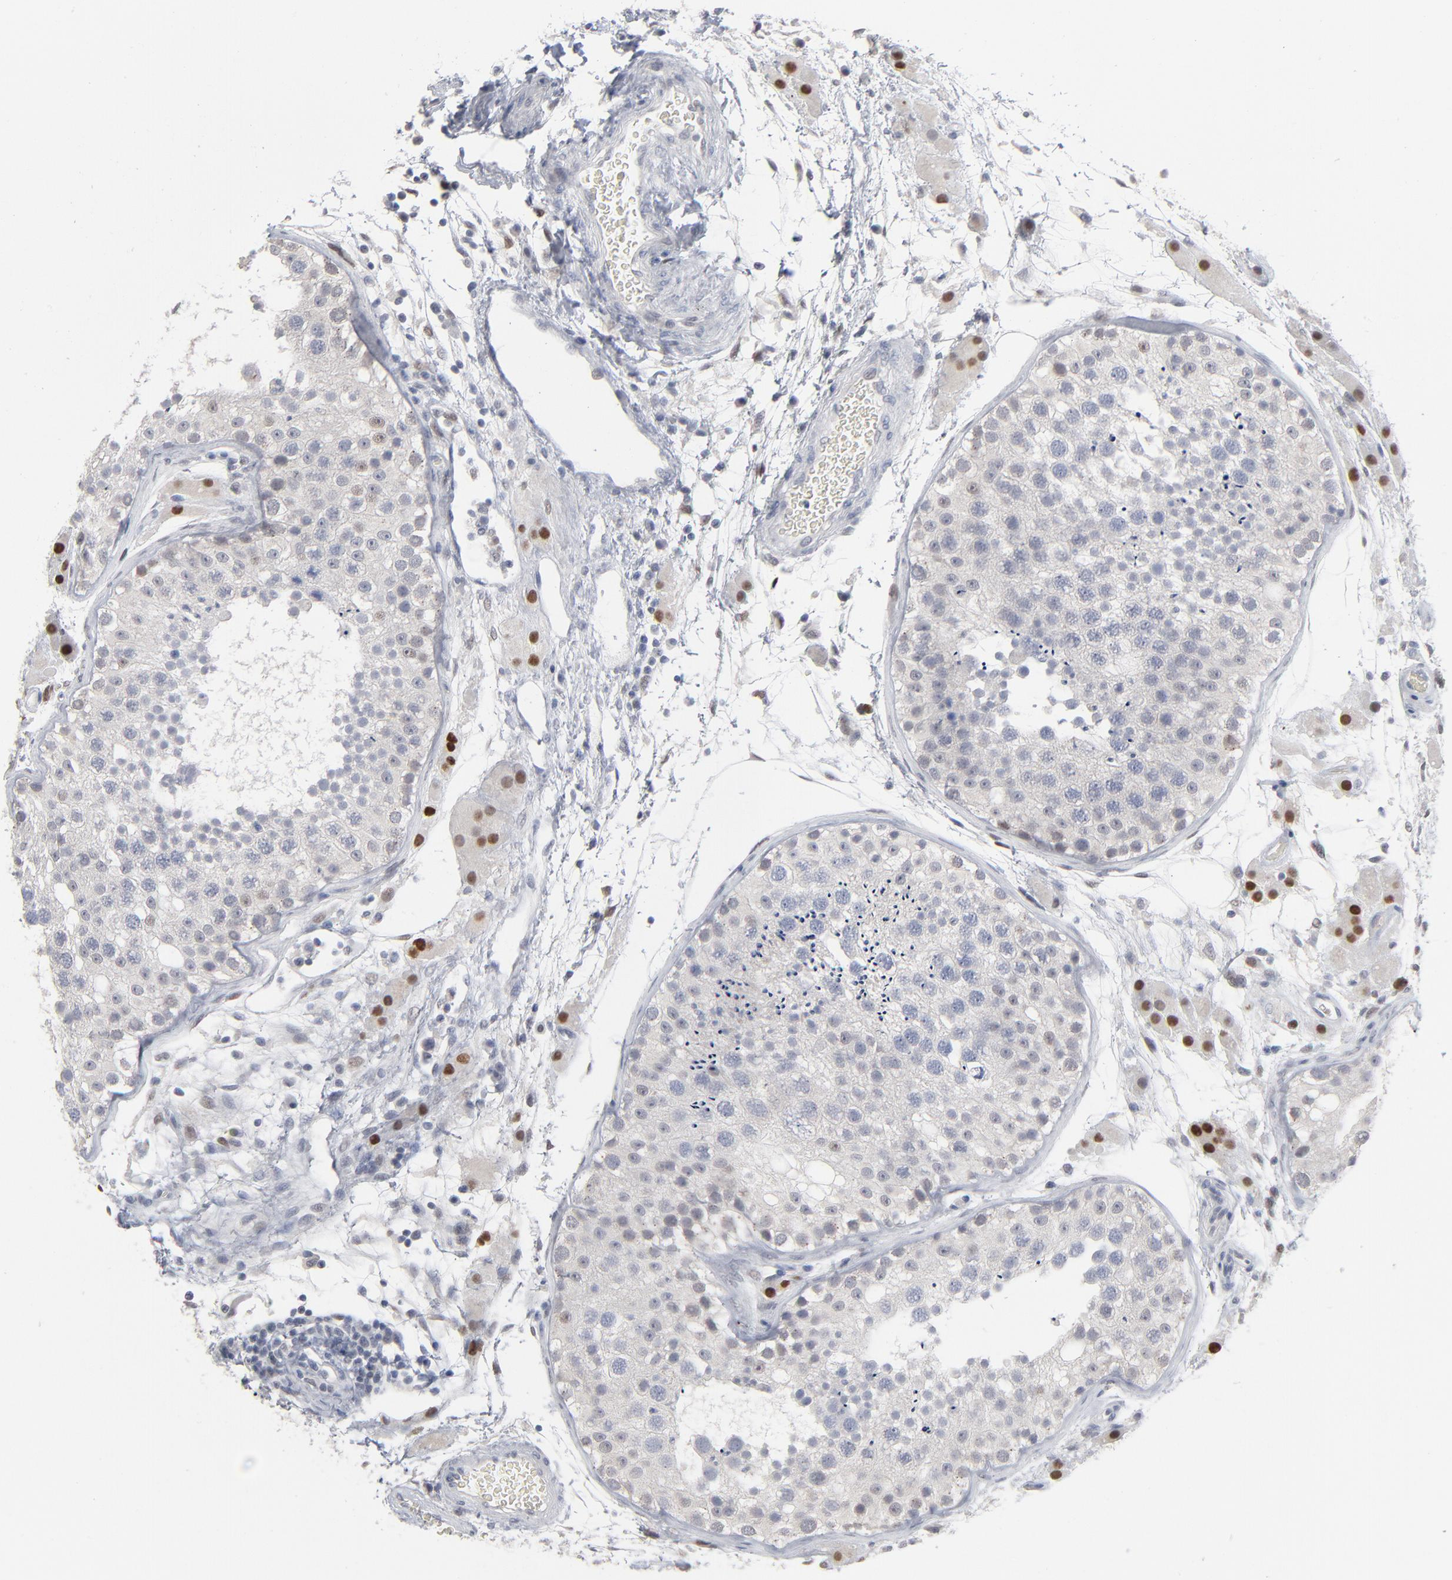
{"staining": {"intensity": "negative", "quantity": "none", "location": "none"}, "tissue": "testis", "cell_type": "Cells in seminiferous ducts", "image_type": "normal", "snomed": [{"axis": "morphology", "description": "Normal tissue, NOS"}, {"axis": "topography", "description": "Testis"}], "caption": "Cells in seminiferous ducts show no significant positivity in normal testis.", "gene": "FOXN2", "patient": {"sex": "male", "age": 26}}